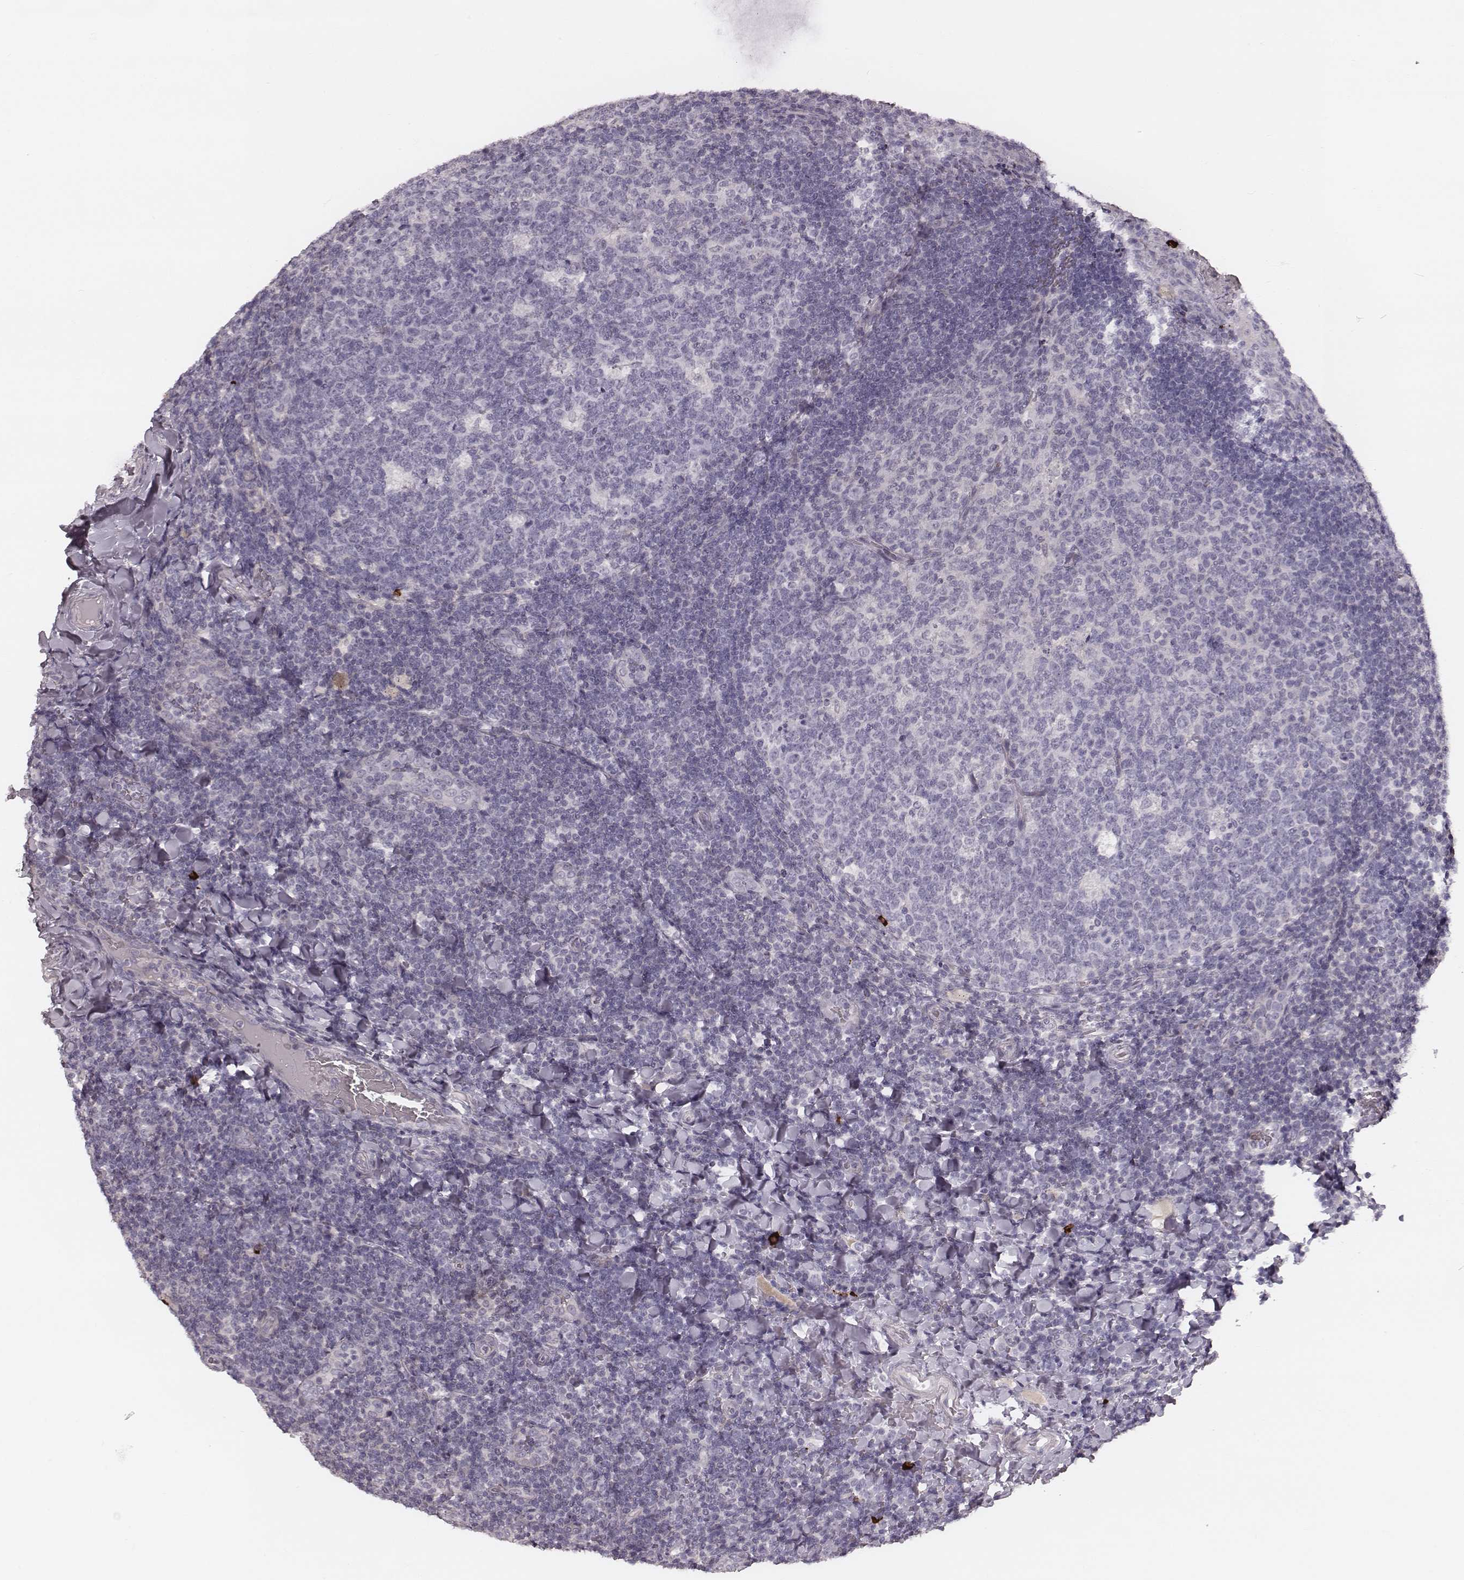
{"staining": {"intensity": "negative", "quantity": "none", "location": "none"}, "tissue": "tonsil", "cell_type": "Germinal center cells", "image_type": "normal", "snomed": [{"axis": "morphology", "description": "Normal tissue, NOS"}, {"axis": "topography", "description": "Tonsil"}], "caption": "DAB (3,3'-diaminobenzidine) immunohistochemical staining of normal tonsil demonstrates no significant expression in germinal center cells. (DAB (3,3'-diaminobenzidine) IHC visualized using brightfield microscopy, high magnification).", "gene": "S100Z", "patient": {"sex": "male", "age": 17}}